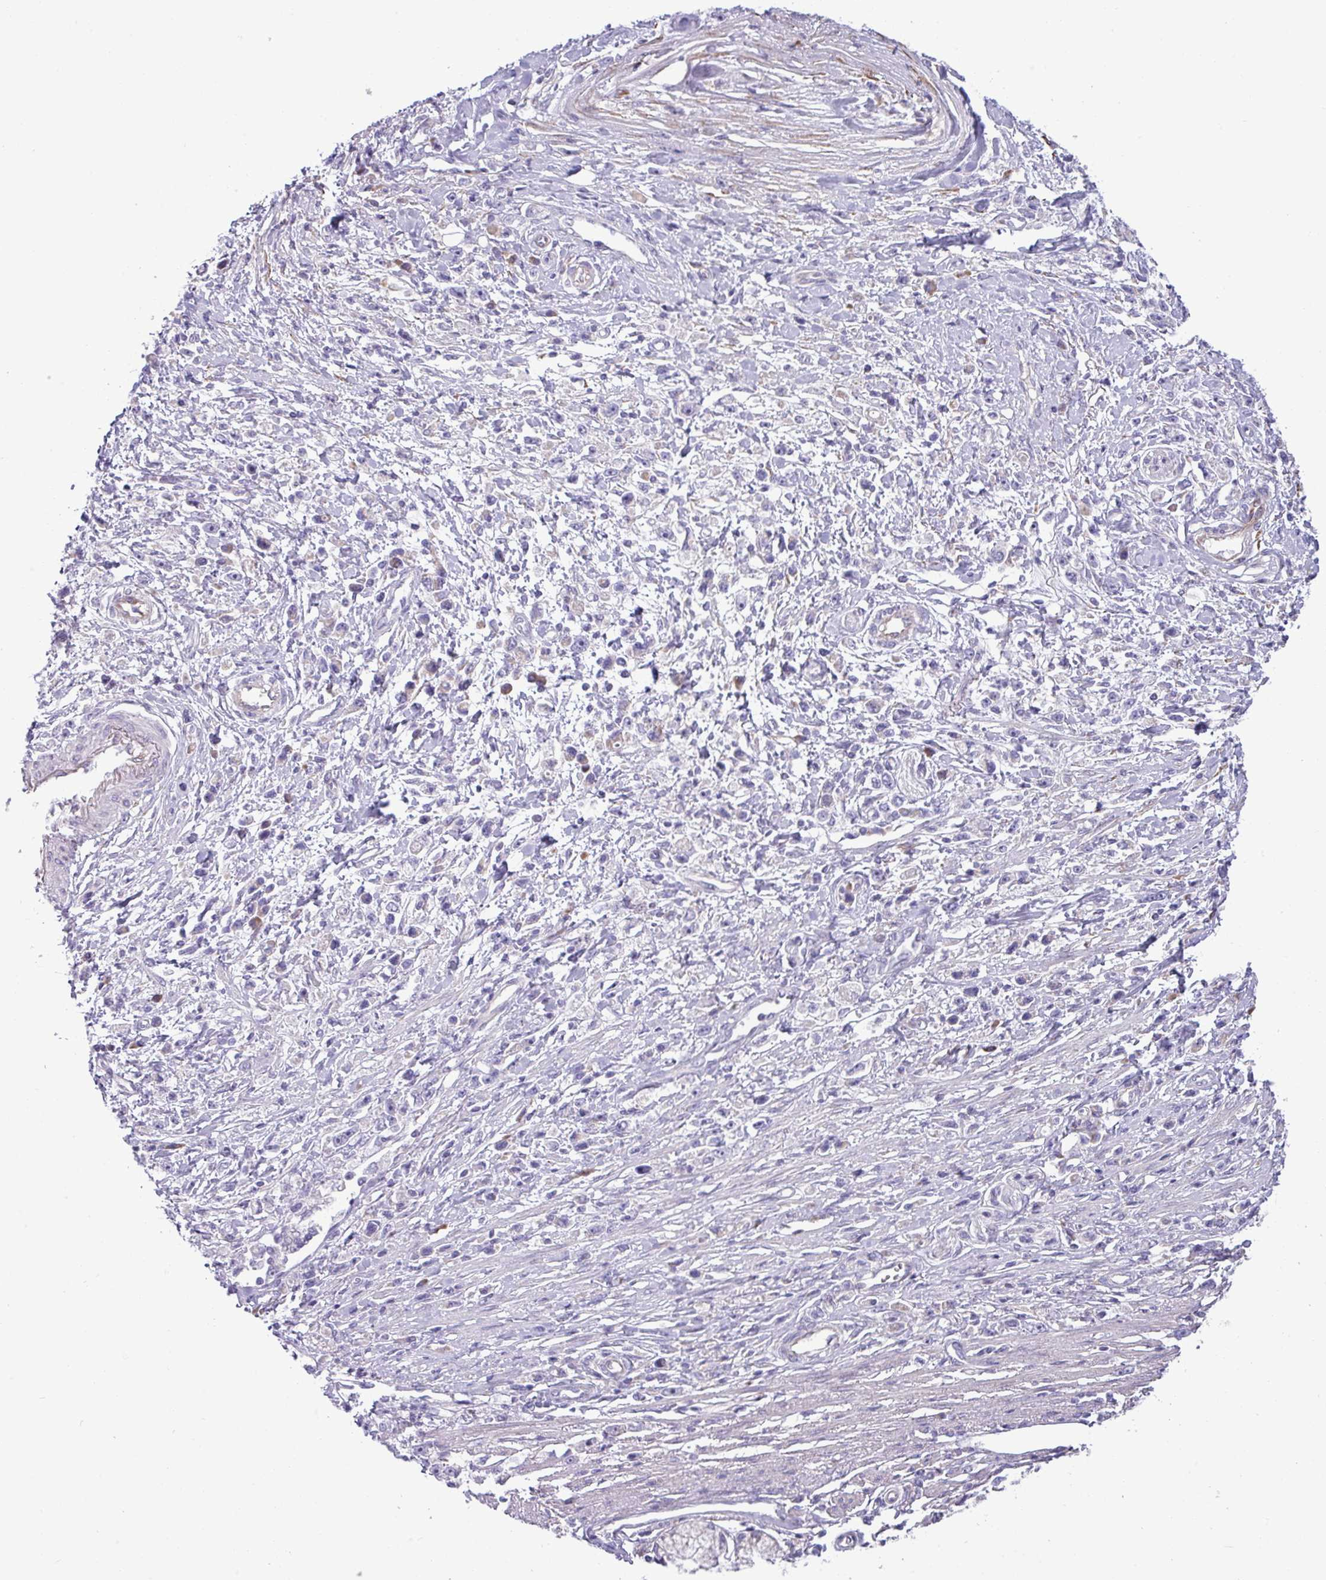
{"staining": {"intensity": "negative", "quantity": "none", "location": "none"}, "tissue": "stomach cancer", "cell_type": "Tumor cells", "image_type": "cancer", "snomed": [{"axis": "morphology", "description": "Adenocarcinoma, NOS"}, {"axis": "topography", "description": "Stomach"}], "caption": "Stomach cancer (adenocarcinoma) stained for a protein using immunohistochemistry (IHC) exhibits no staining tumor cells.", "gene": "IRGC", "patient": {"sex": "female", "age": 59}}